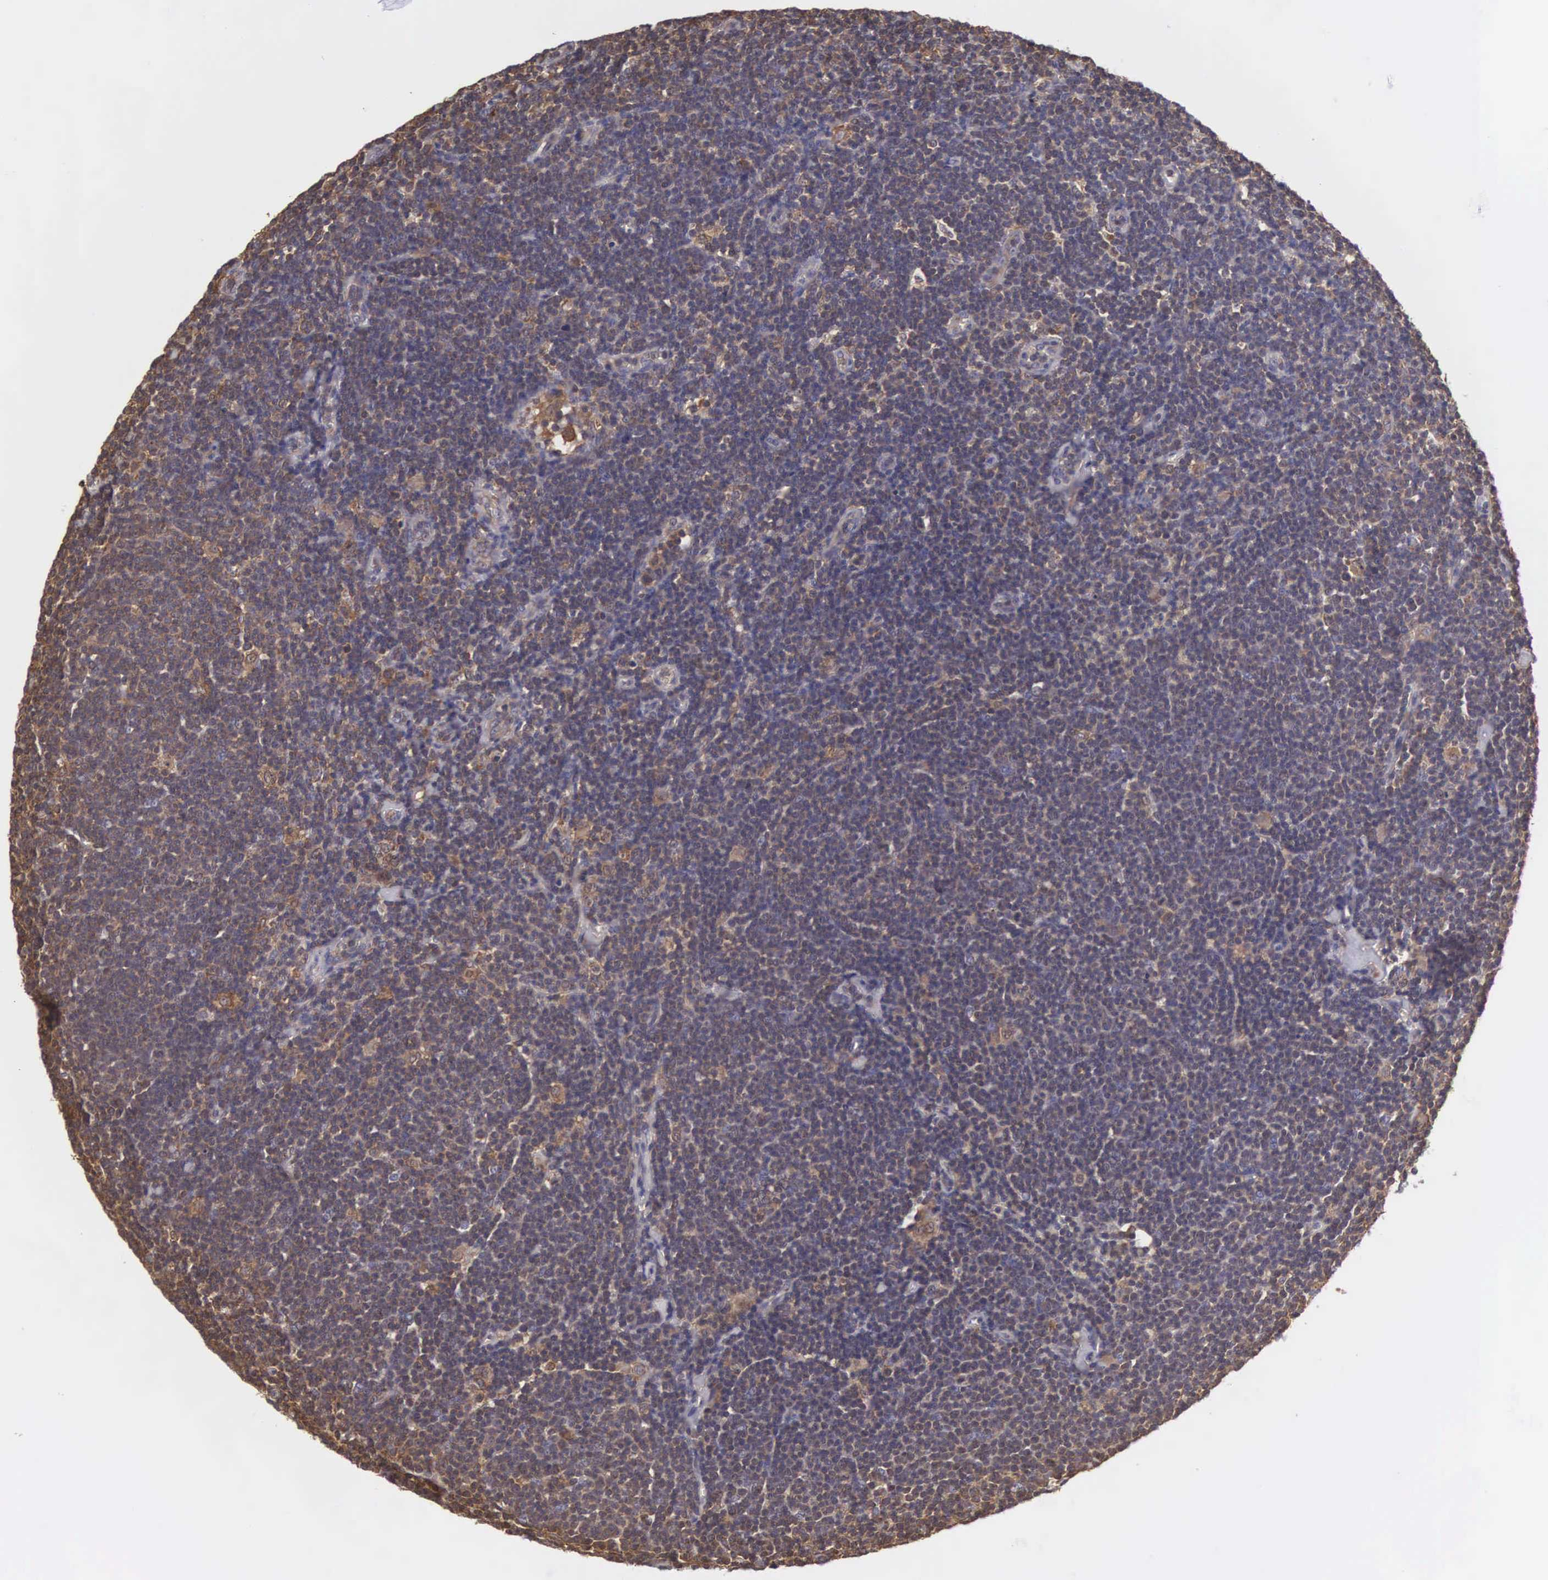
{"staining": {"intensity": "weak", "quantity": ">75%", "location": "cytoplasmic/membranous"}, "tissue": "lymphoma", "cell_type": "Tumor cells", "image_type": "cancer", "snomed": [{"axis": "morphology", "description": "Malignant lymphoma, non-Hodgkin's type, Low grade"}, {"axis": "topography", "description": "Lymph node"}], "caption": "Weak cytoplasmic/membranous protein positivity is appreciated in approximately >75% of tumor cells in malignant lymphoma, non-Hodgkin's type (low-grade).", "gene": "DHRS1", "patient": {"sex": "male", "age": 65}}